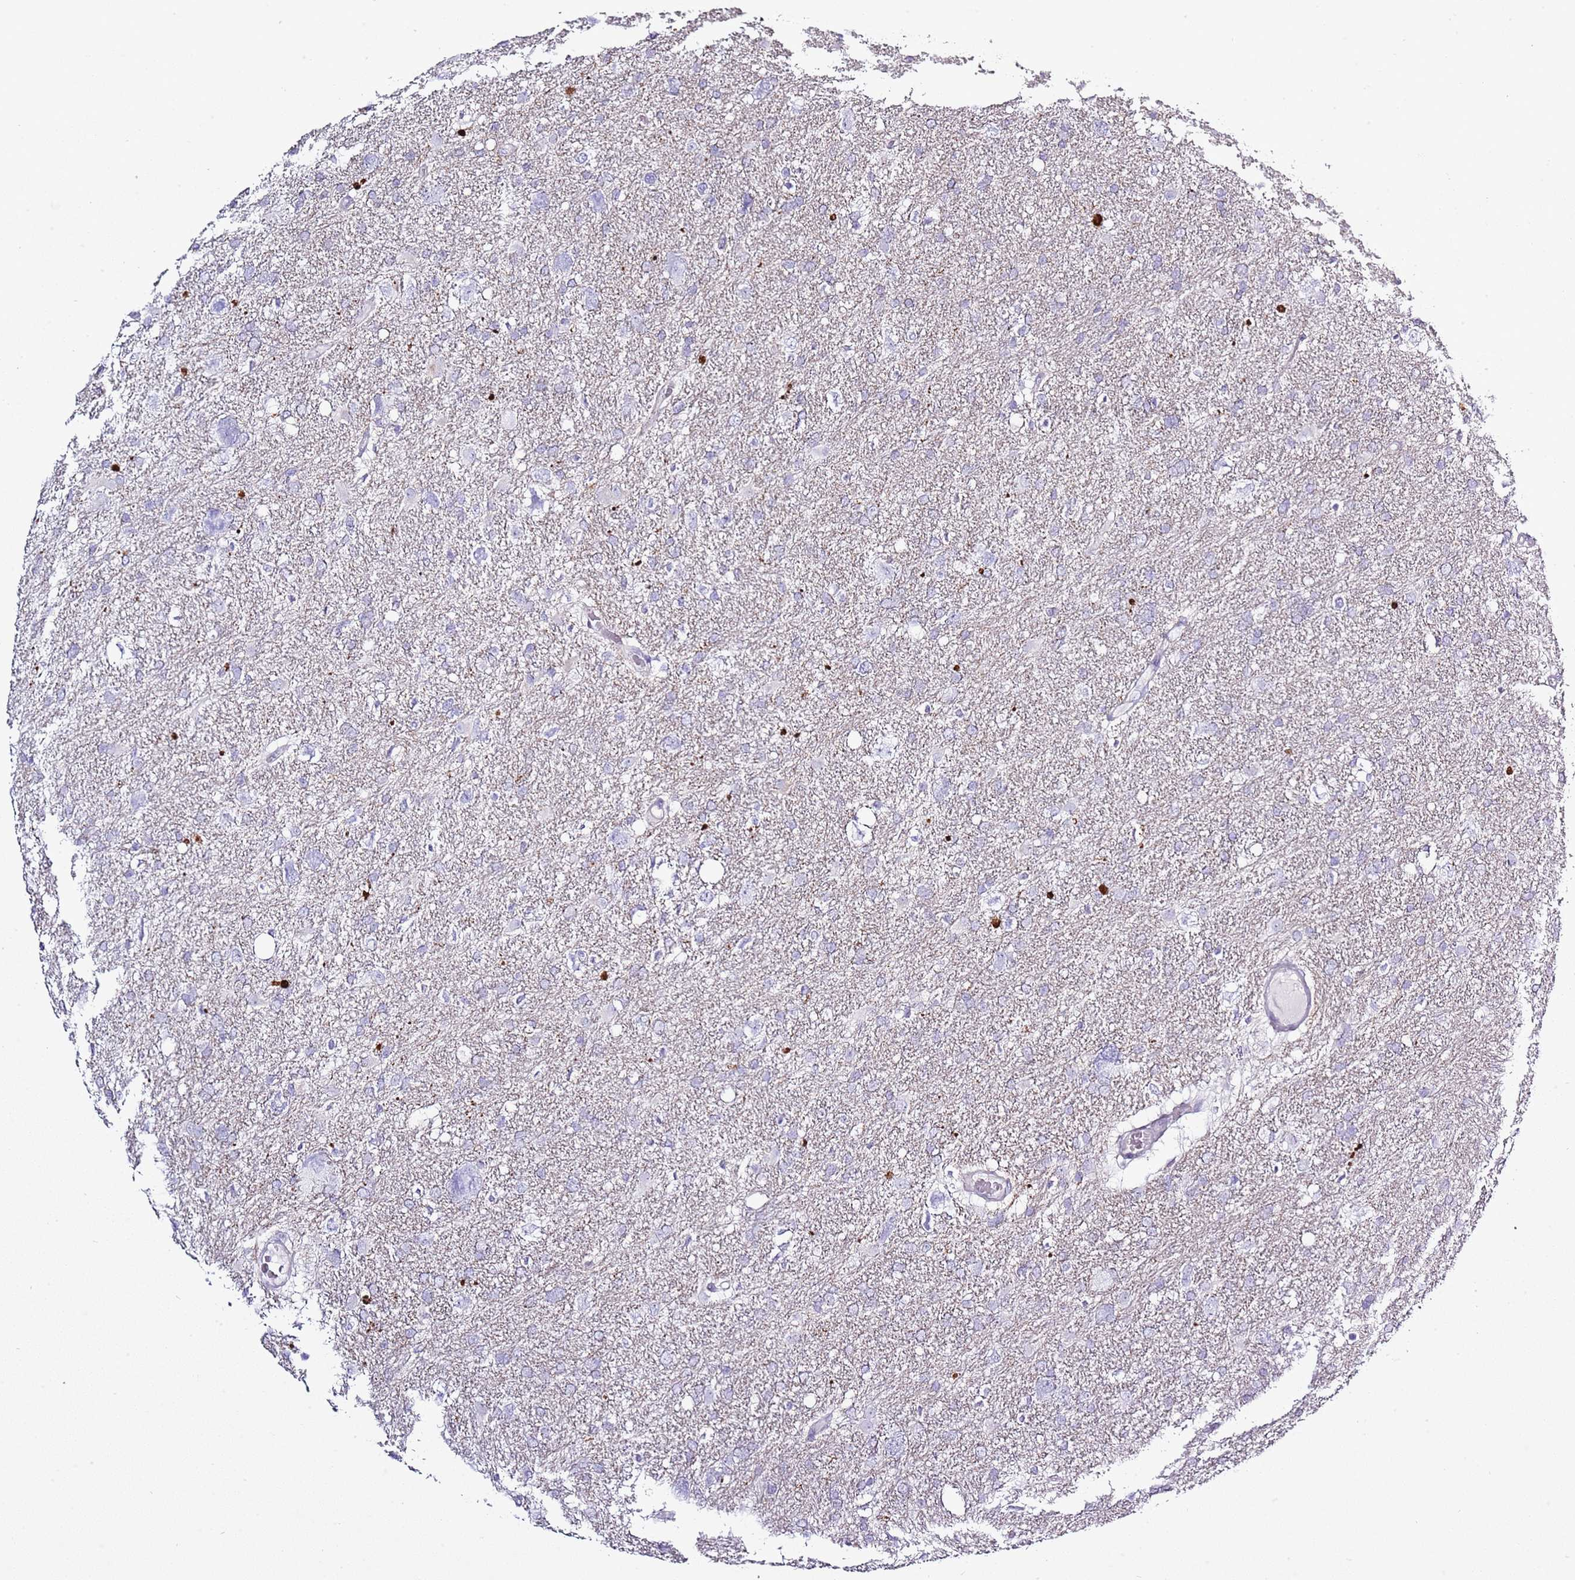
{"staining": {"intensity": "negative", "quantity": "none", "location": "none"}, "tissue": "glioma", "cell_type": "Tumor cells", "image_type": "cancer", "snomed": [{"axis": "morphology", "description": "Glioma, malignant, High grade"}, {"axis": "topography", "description": "Brain"}], "caption": "Glioma was stained to show a protein in brown. There is no significant positivity in tumor cells.", "gene": "SLC23A1", "patient": {"sex": "male", "age": 61}}